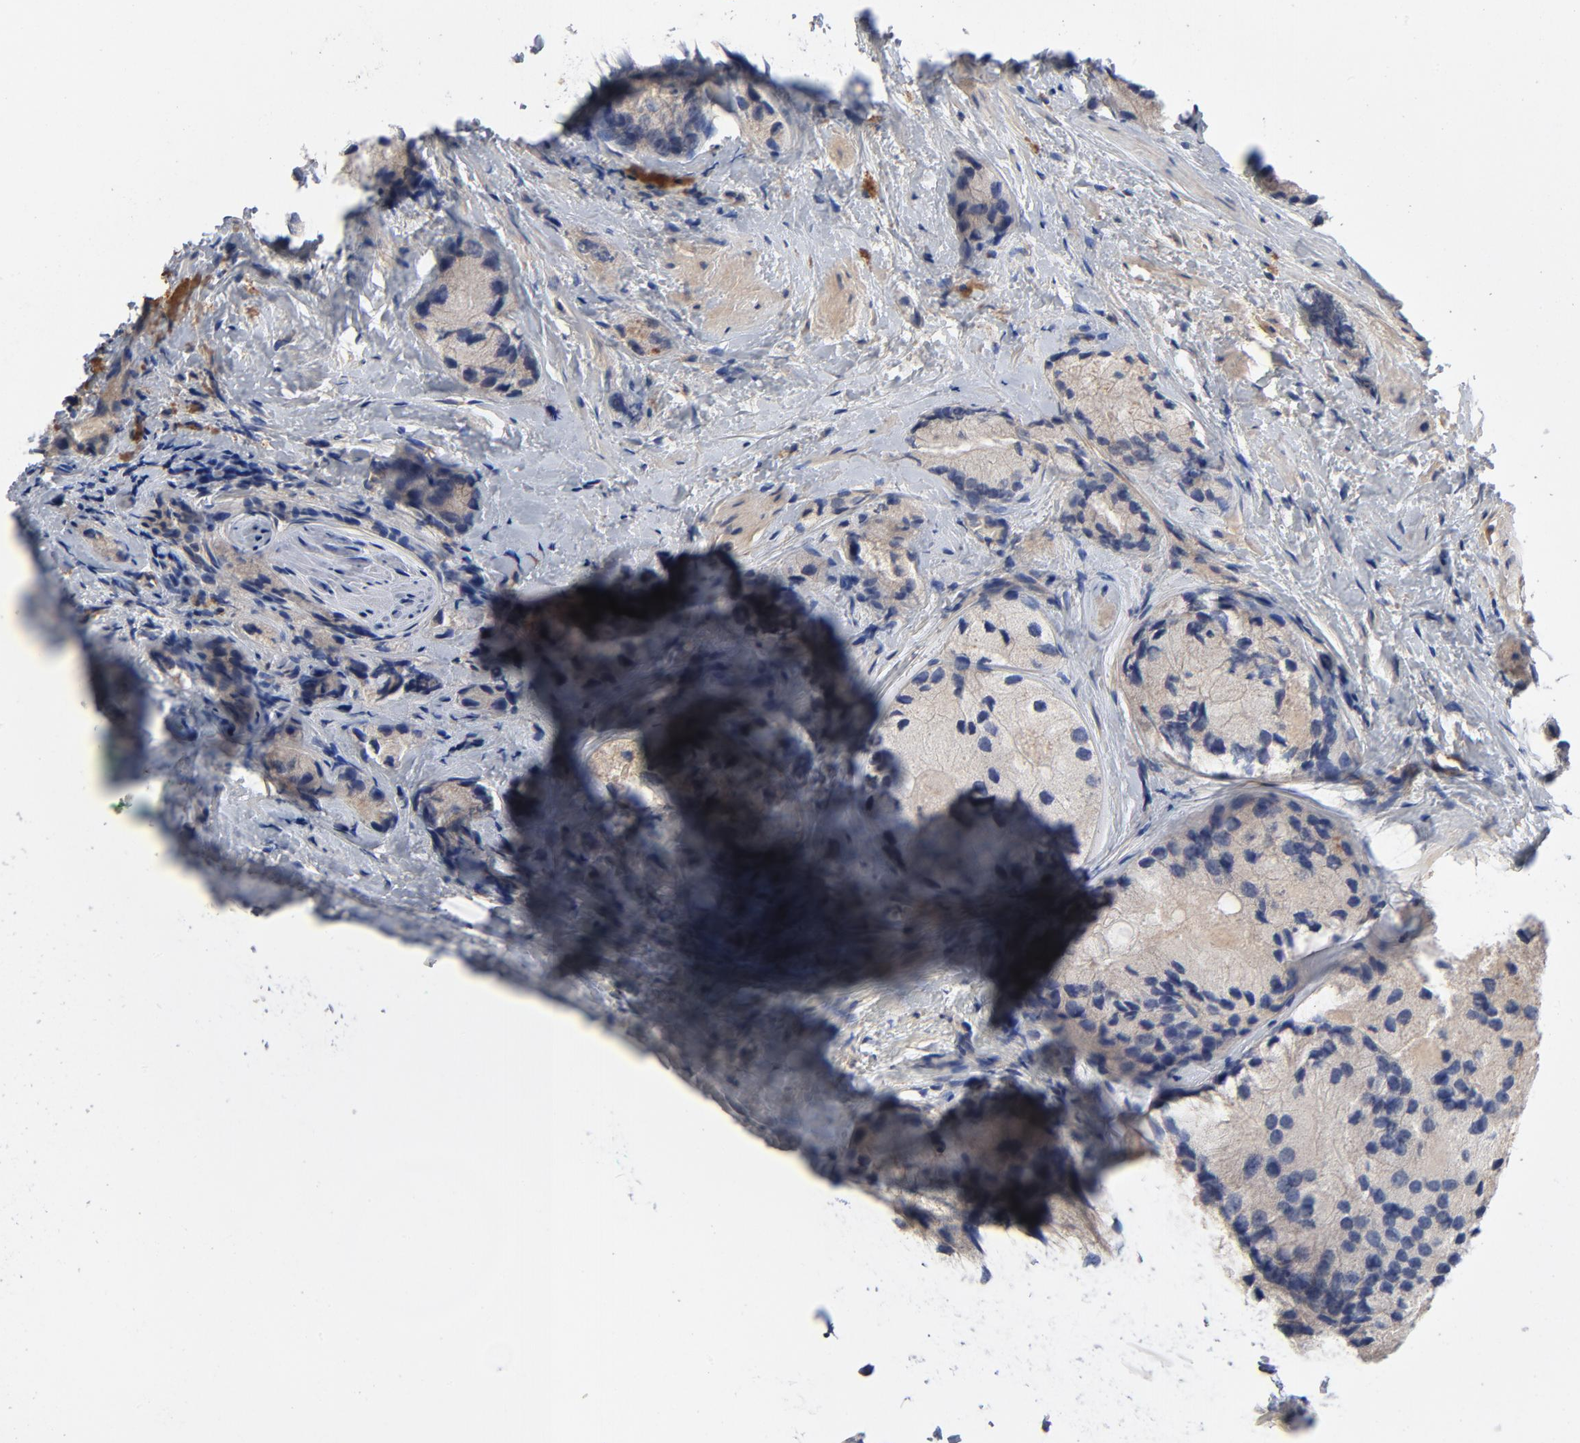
{"staining": {"intensity": "weak", "quantity": ">75%", "location": "cytoplasmic/membranous"}, "tissue": "prostate cancer", "cell_type": "Tumor cells", "image_type": "cancer", "snomed": [{"axis": "morphology", "description": "Adenocarcinoma, Low grade"}, {"axis": "topography", "description": "Prostate"}], "caption": "A photomicrograph showing weak cytoplasmic/membranous staining in approximately >75% of tumor cells in prostate cancer (low-grade adenocarcinoma), as visualized by brown immunohistochemical staining.", "gene": "CCDC134", "patient": {"sex": "male", "age": 69}}